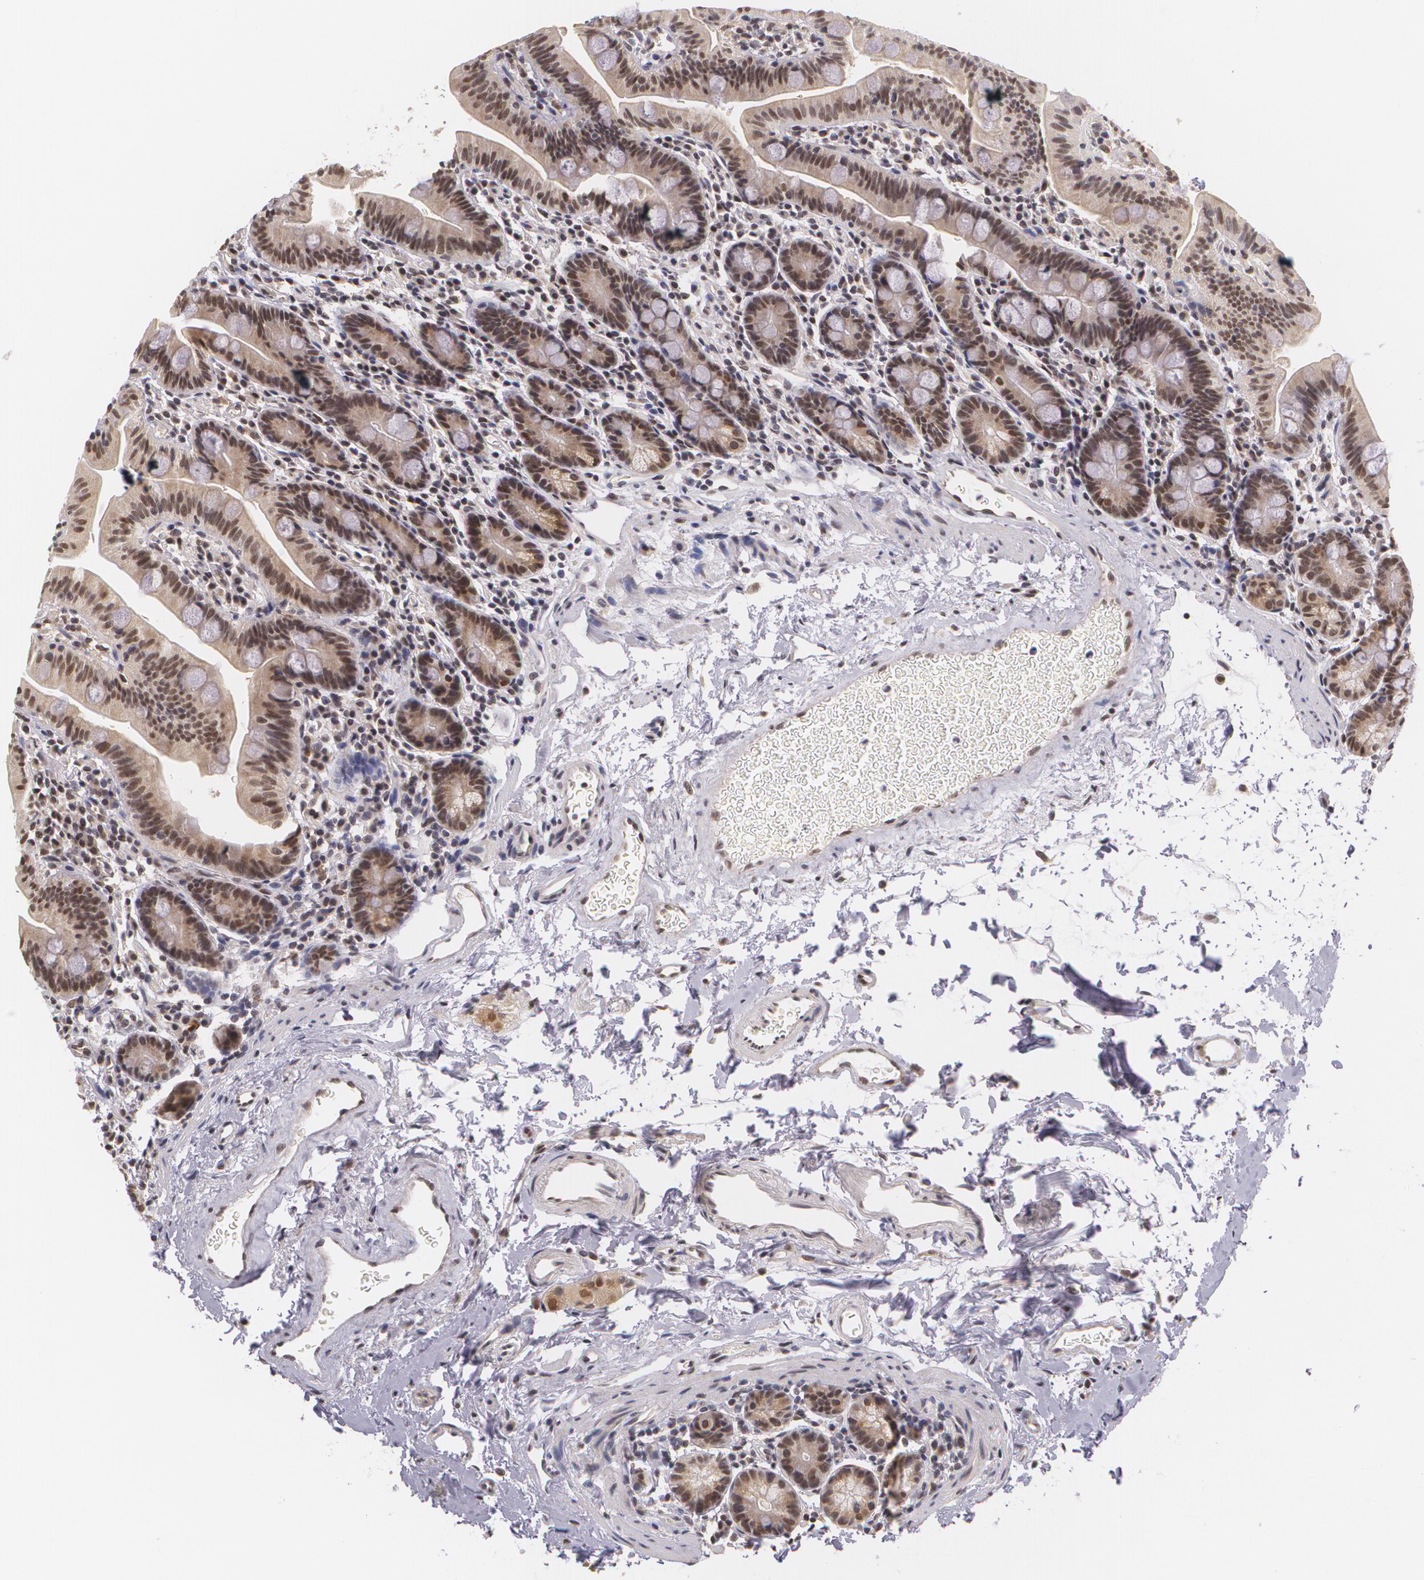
{"staining": {"intensity": "moderate", "quantity": "25%-75%", "location": "cytoplasmic/membranous,nuclear"}, "tissue": "small intestine", "cell_type": "Glandular cells", "image_type": "normal", "snomed": [{"axis": "morphology", "description": "Normal tissue, NOS"}, {"axis": "topography", "description": "Small intestine"}], "caption": "An IHC micrograph of normal tissue is shown. Protein staining in brown labels moderate cytoplasmic/membranous,nuclear positivity in small intestine within glandular cells.", "gene": "ALX1", "patient": {"sex": "male", "age": 79}}